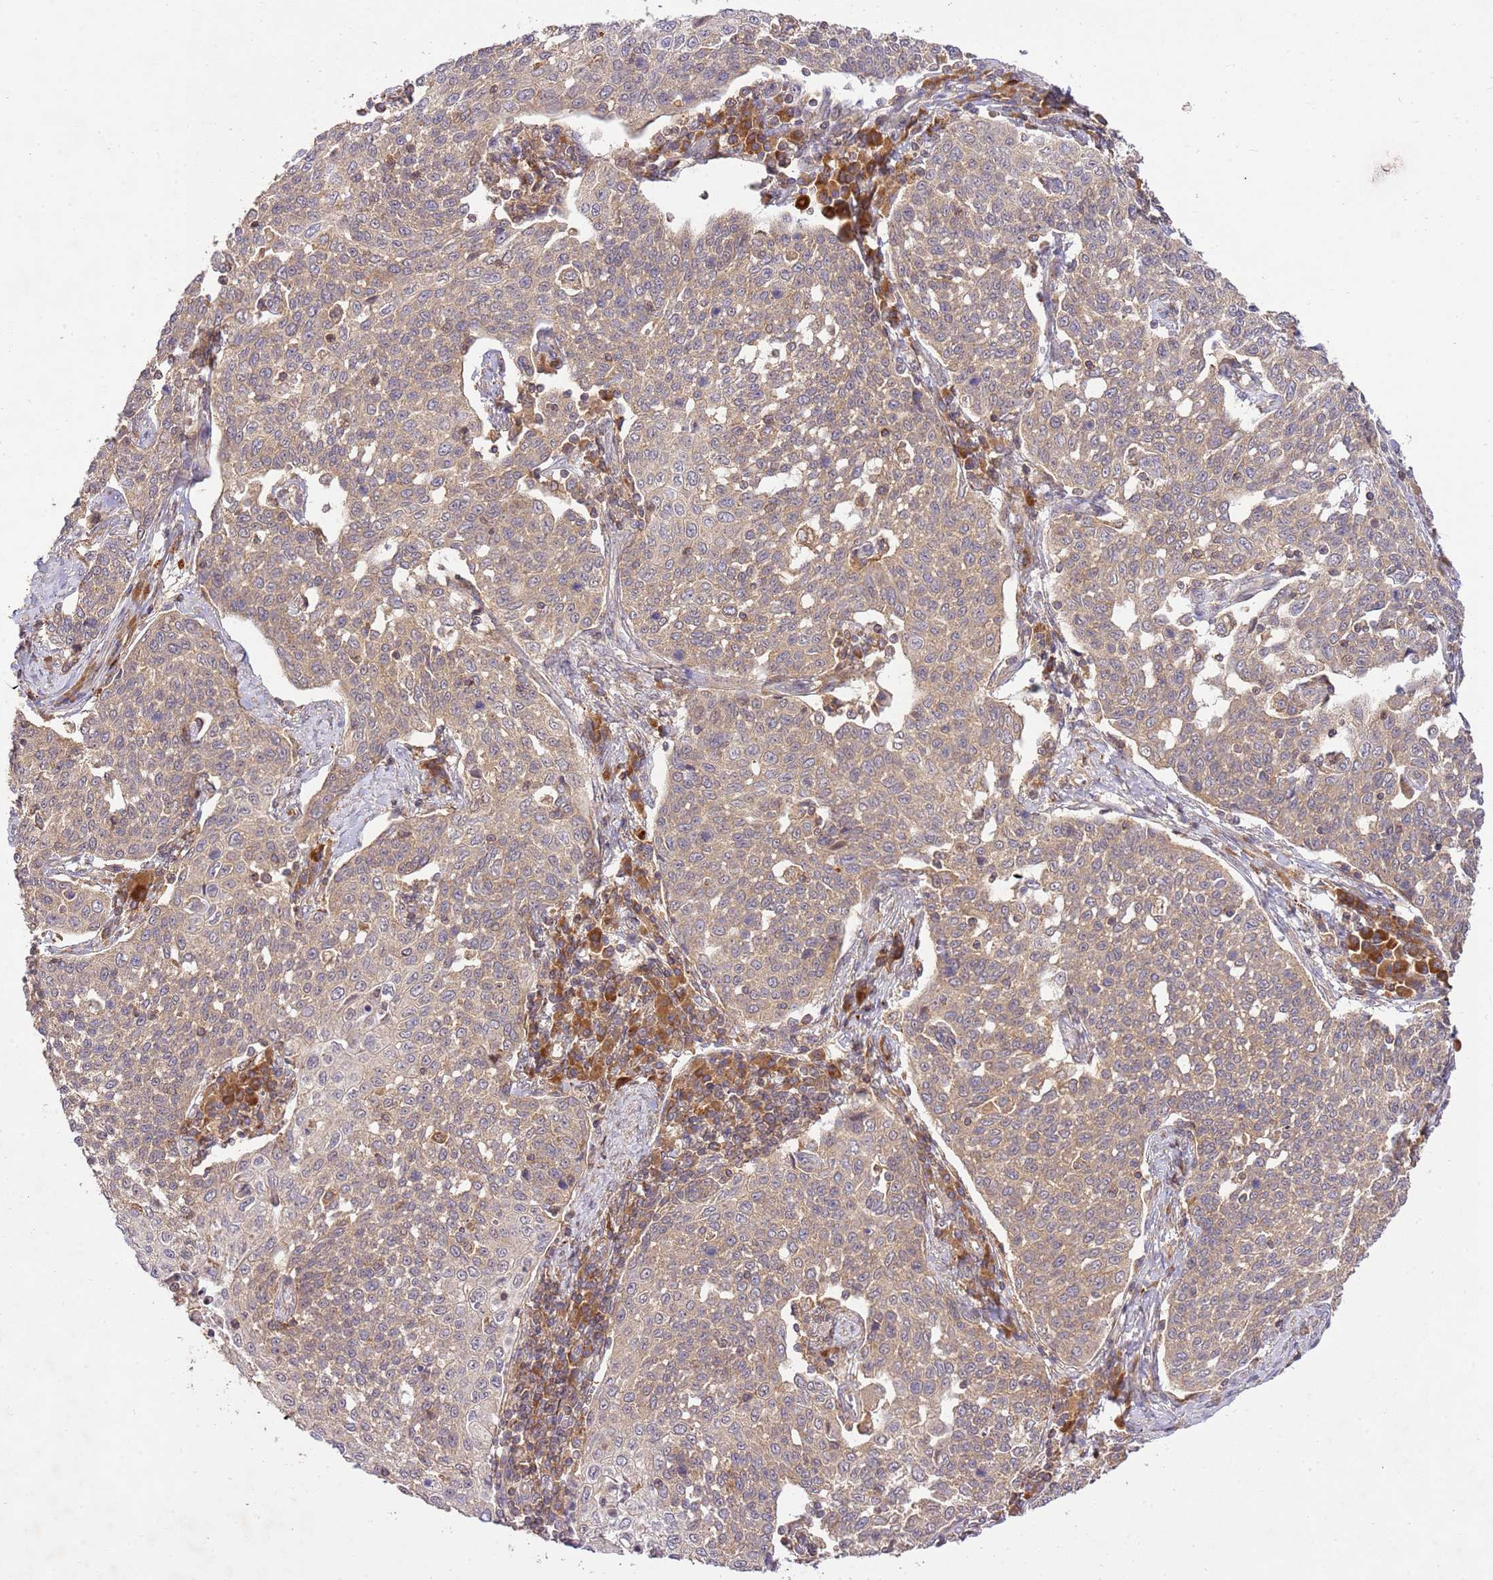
{"staining": {"intensity": "weak", "quantity": "25%-75%", "location": "cytoplasmic/membranous"}, "tissue": "cervical cancer", "cell_type": "Tumor cells", "image_type": "cancer", "snomed": [{"axis": "morphology", "description": "Squamous cell carcinoma, NOS"}, {"axis": "topography", "description": "Cervix"}], "caption": "Cervical cancer was stained to show a protein in brown. There is low levels of weak cytoplasmic/membranous positivity in approximately 25%-75% of tumor cells.", "gene": "GAREM1", "patient": {"sex": "female", "age": 34}}